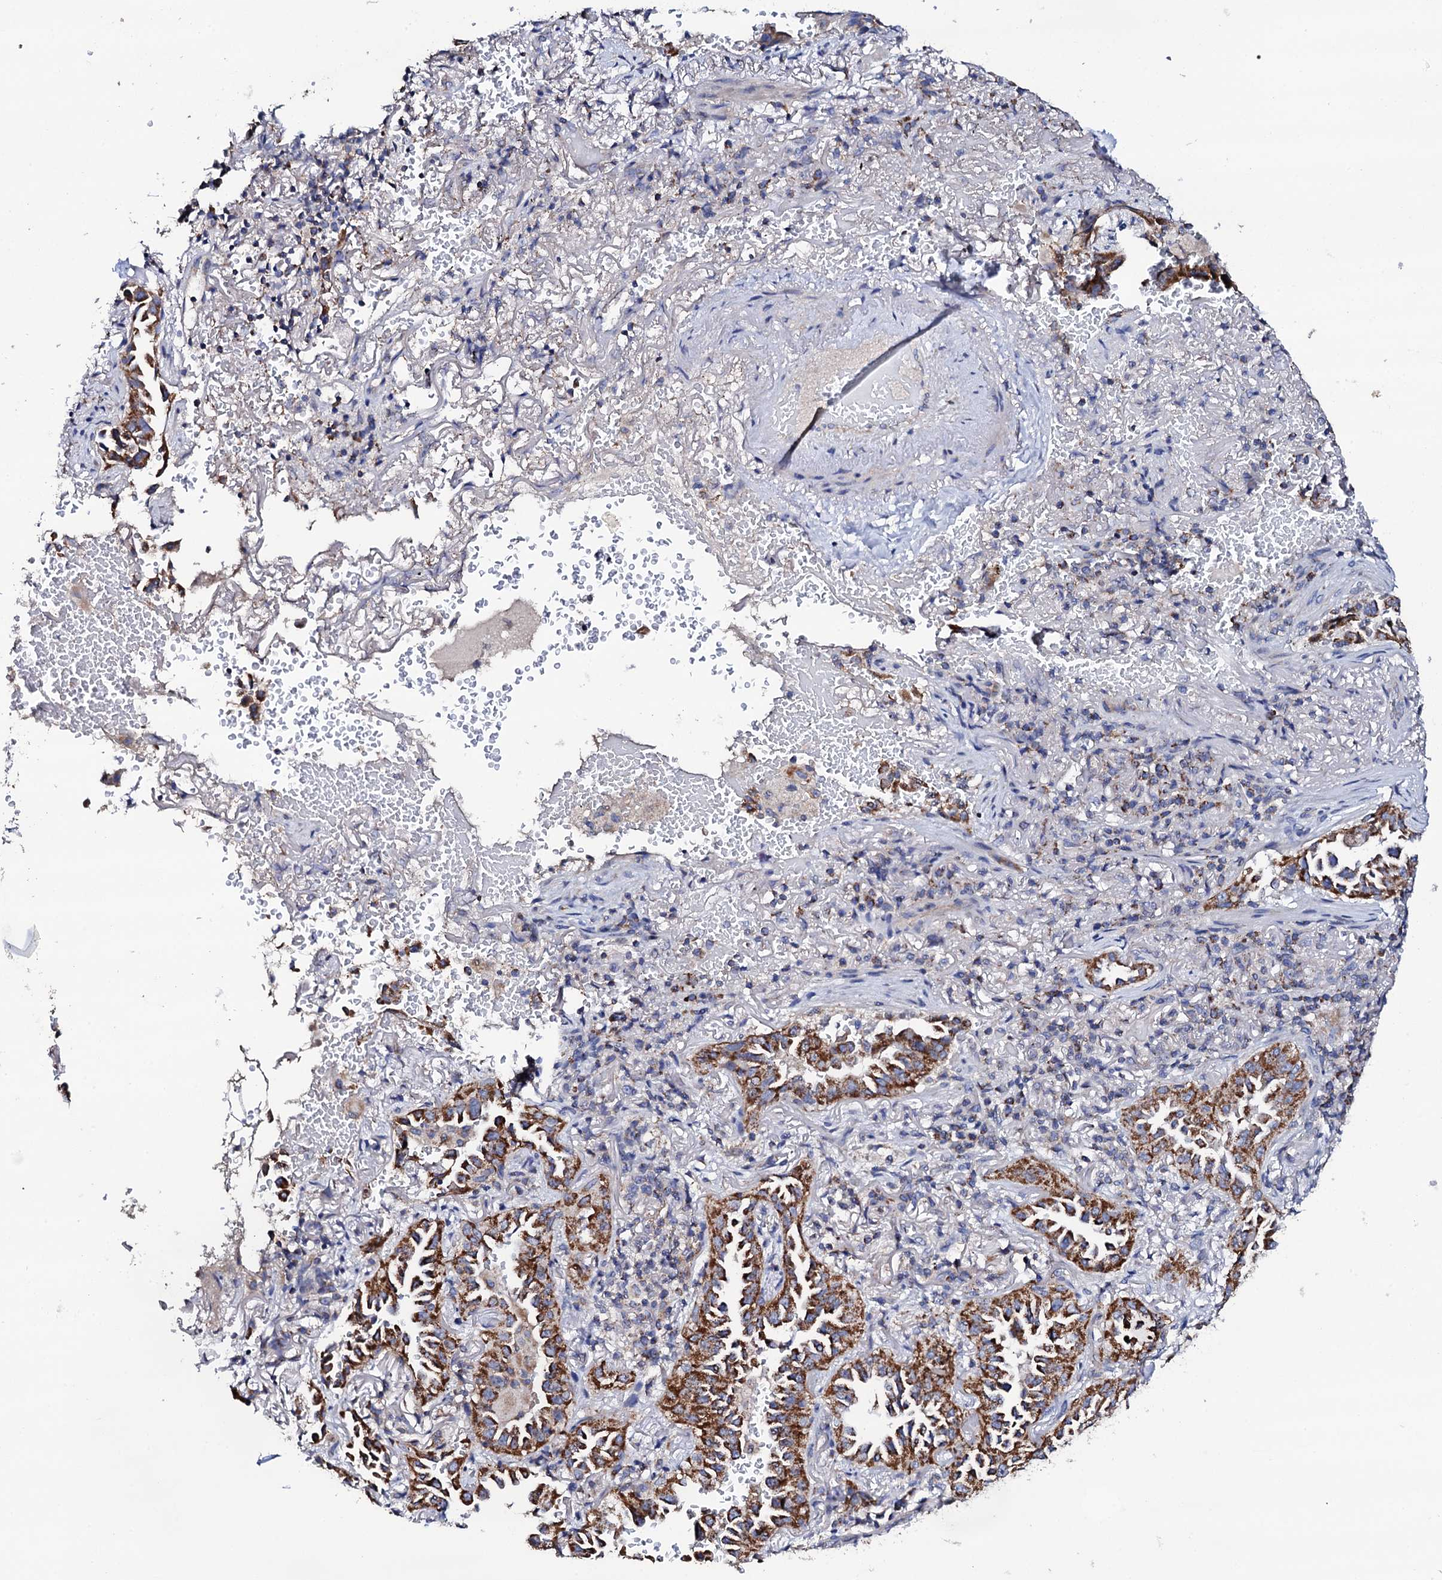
{"staining": {"intensity": "moderate", "quantity": ">75%", "location": "cytoplasmic/membranous"}, "tissue": "lung cancer", "cell_type": "Tumor cells", "image_type": "cancer", "snomed": [{"axis": "morphology", "description": "Adenocarcinoma, NOS"}, {"axis": "topography", "description": "Lung"}], "caption": "The immunohistochemical stain highlights moderate cytoplasmic/membranous staining in tumor cells of lung cancer tissue.", "gene": "TCAF2", "patient": {"sex": "female", "age": 69}}